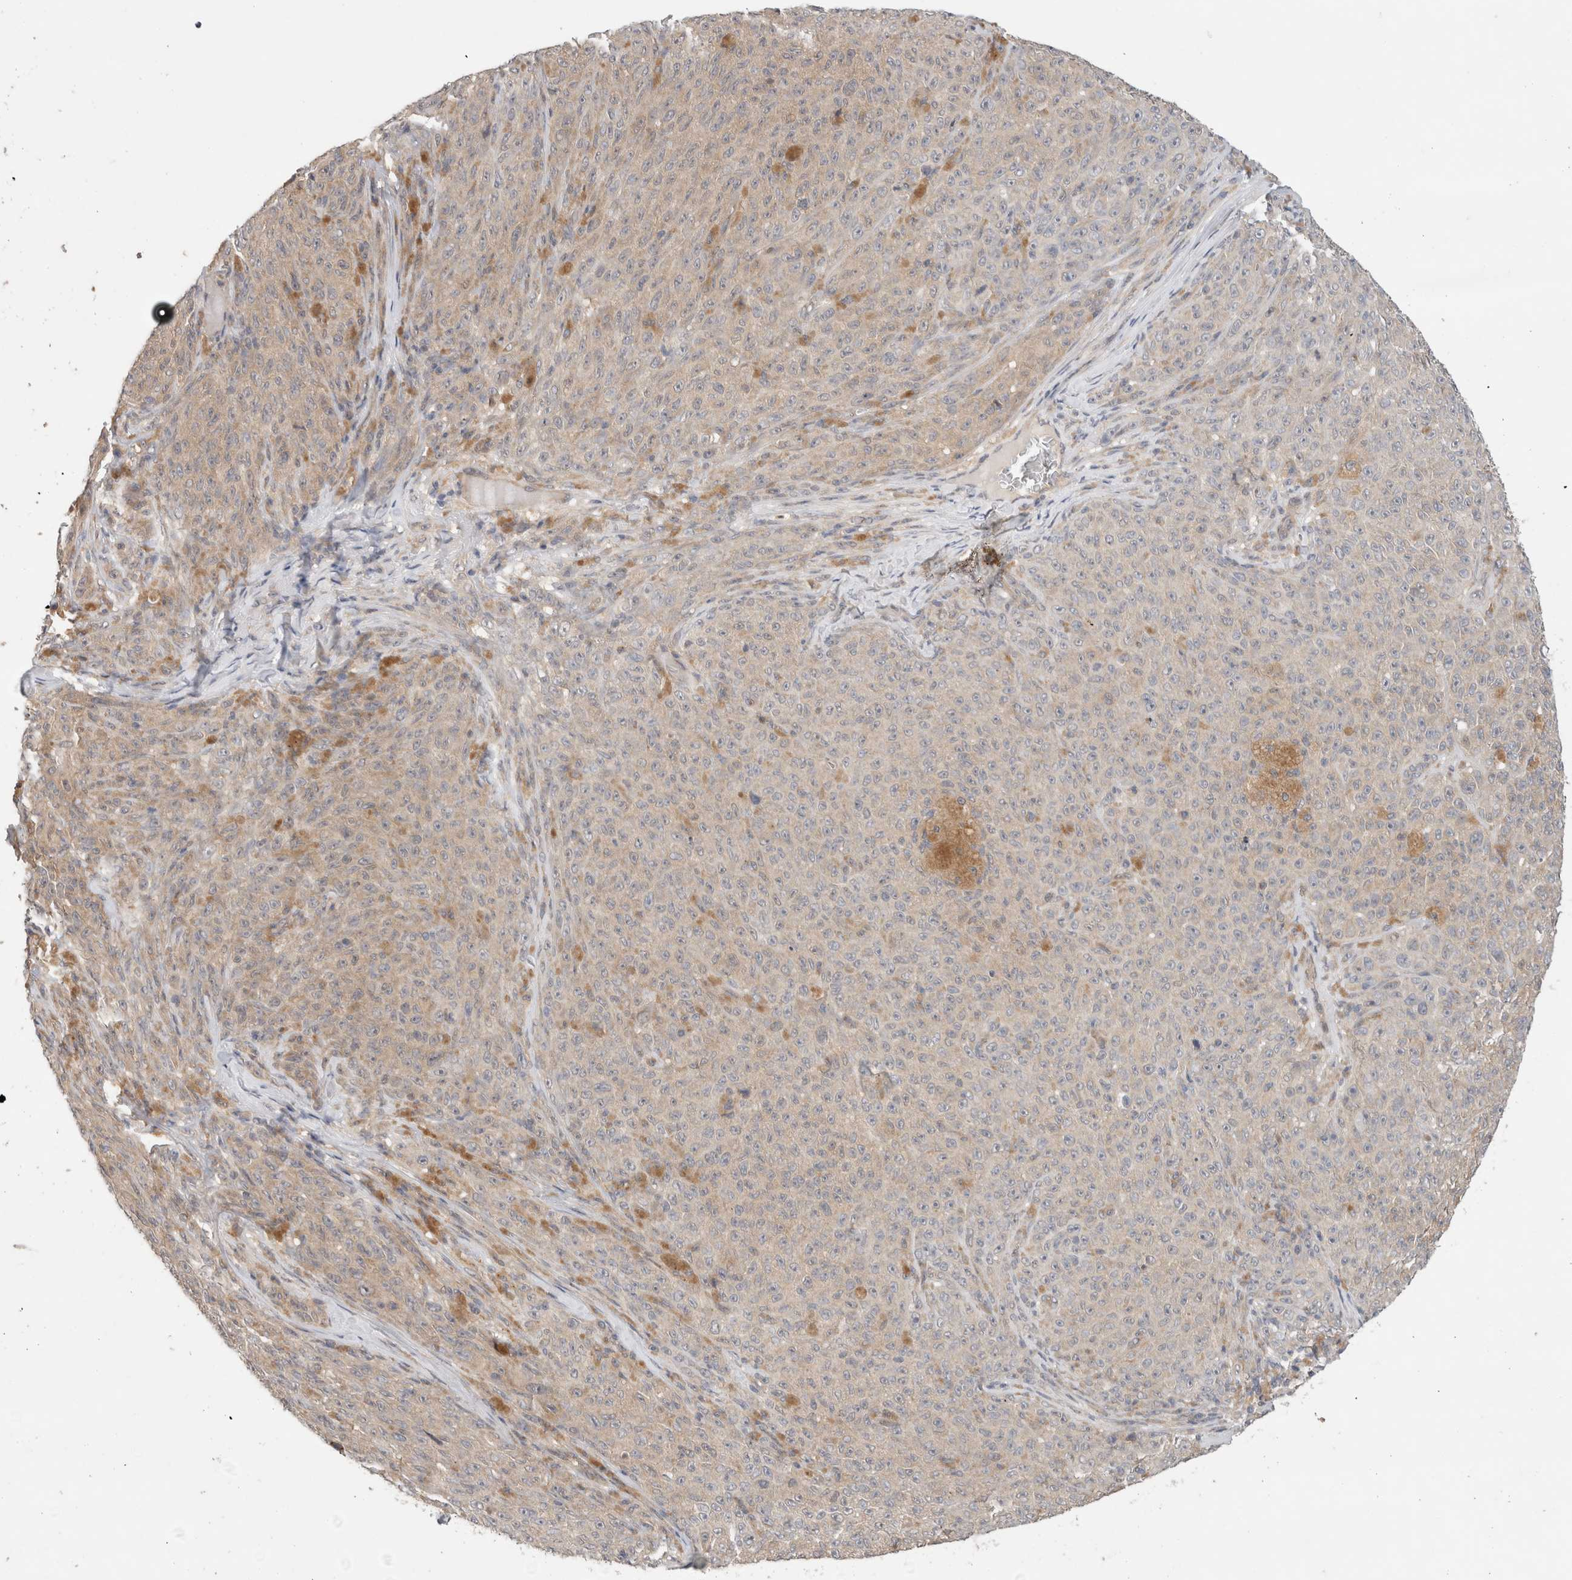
{"staining": {"intensity": "weak", "quantity": "25%-75%", "location": "cytoplasmic/membranous"}, "tissue": "melanoma", "cell_type": "Tumor cells", "image_type": "cancer", "snomed": [{"axis": "morphology", "description": "Malignant melanoma, NOS"}, {"axis": "topography", "description": "Skin"}], "caption": "This image demonstrates immunohistochemistry staining of malignant melanoma, with low weak cytoplasmic/membranous staining in approximately 25%-75% of tumor cells.", "gene": "SGK1", "patient": {"sex": "female", "age": 82}}